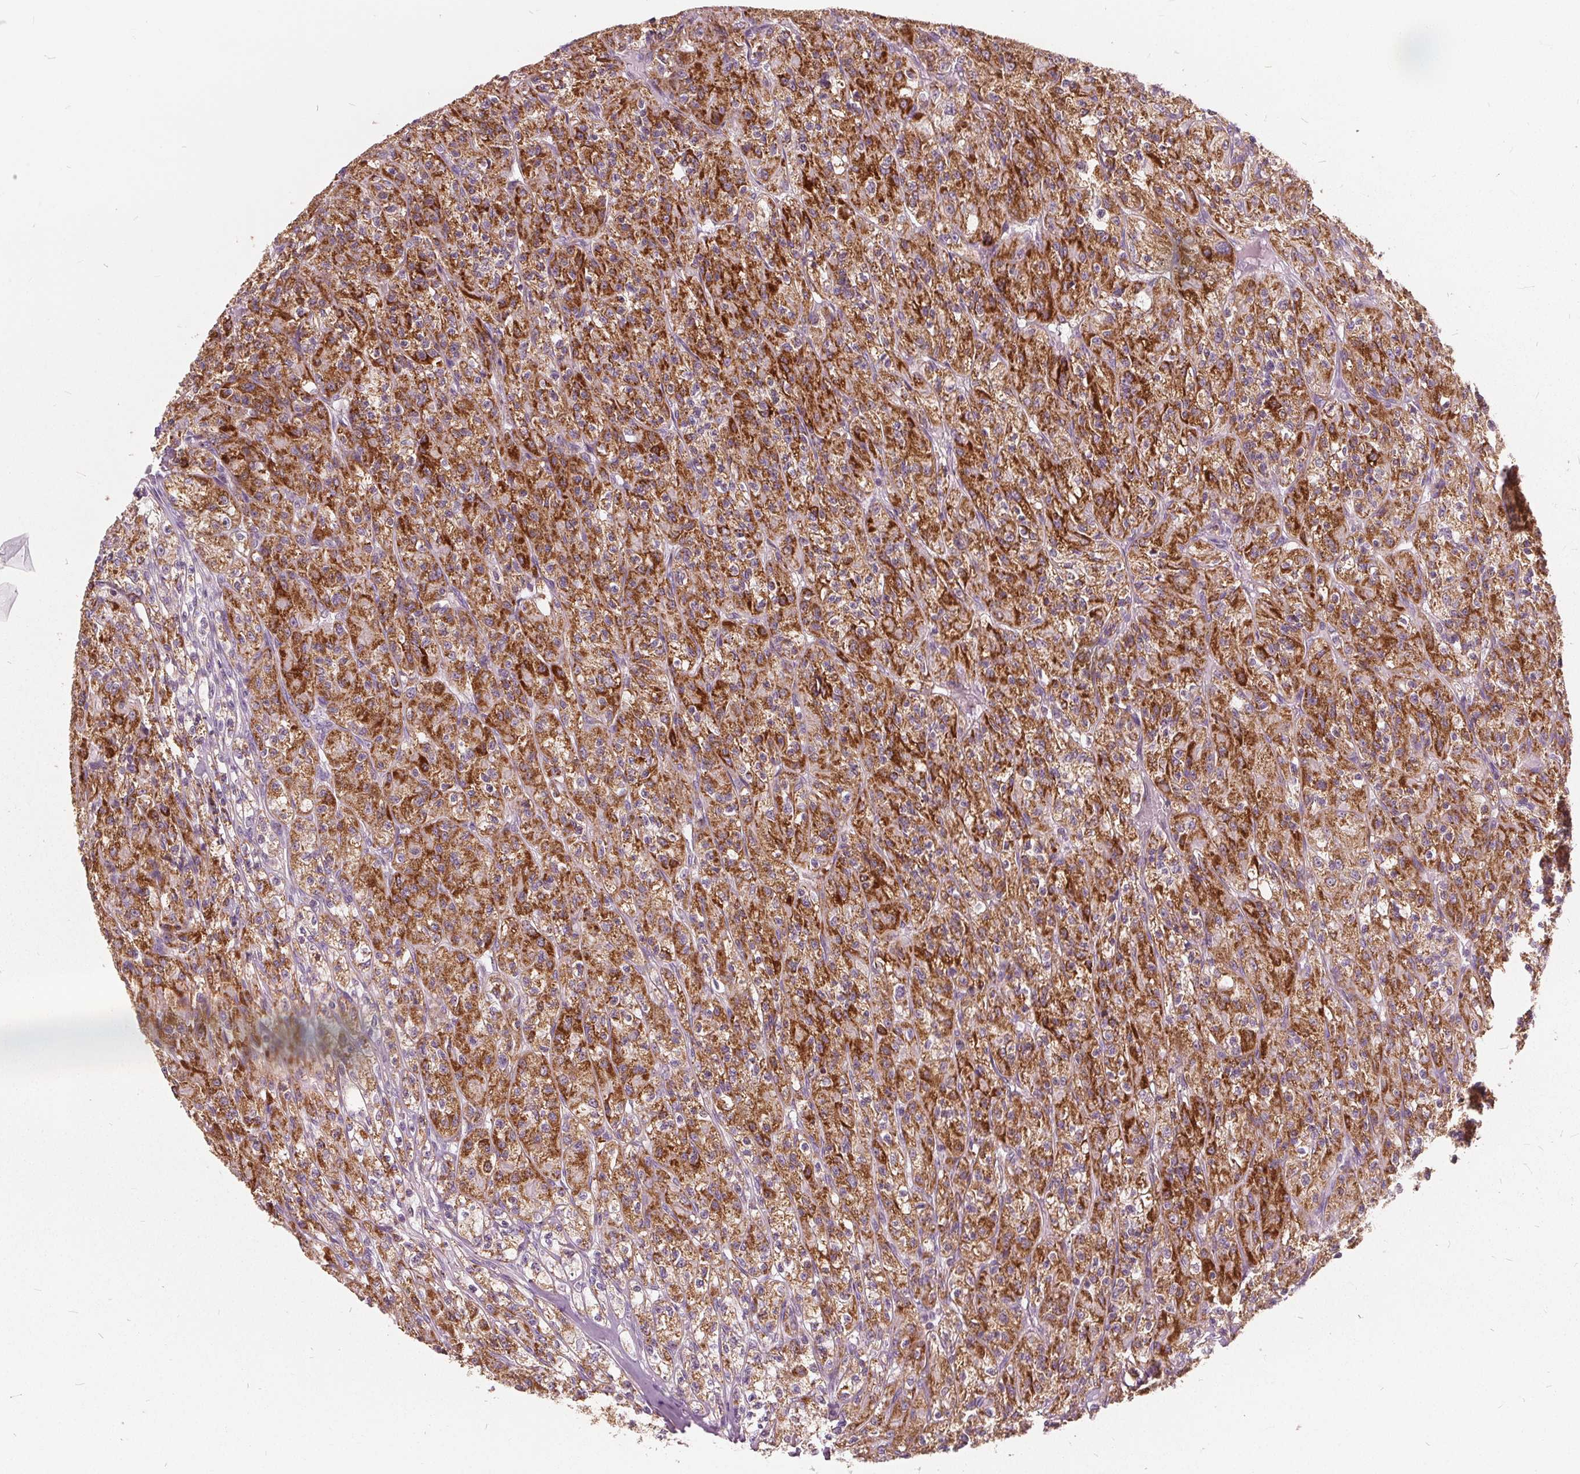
{"staining": {"intensity": "strong", "quantity": ">75%", "location": "cytoplasmic/membranous"}, "tissue": "renal cancer", "cell_type": "Tumor cells", "image_type": "cancer", "snomed": [{"axis": "morphology", "description": "Adenocarcinoma, NOS"}, {"axis": "topography", "description": "Kidney"}], "caption": "The image displays a brown stain indicating the presence of a protein in the cytoplasmic/membranous of tumor cells in renal cancer (adenocarcinoma). The protein is shown in brown color, while the nuclei are stained blue.", "gene": "ECI2", "patient": {"sex": "female", "age": 70}}